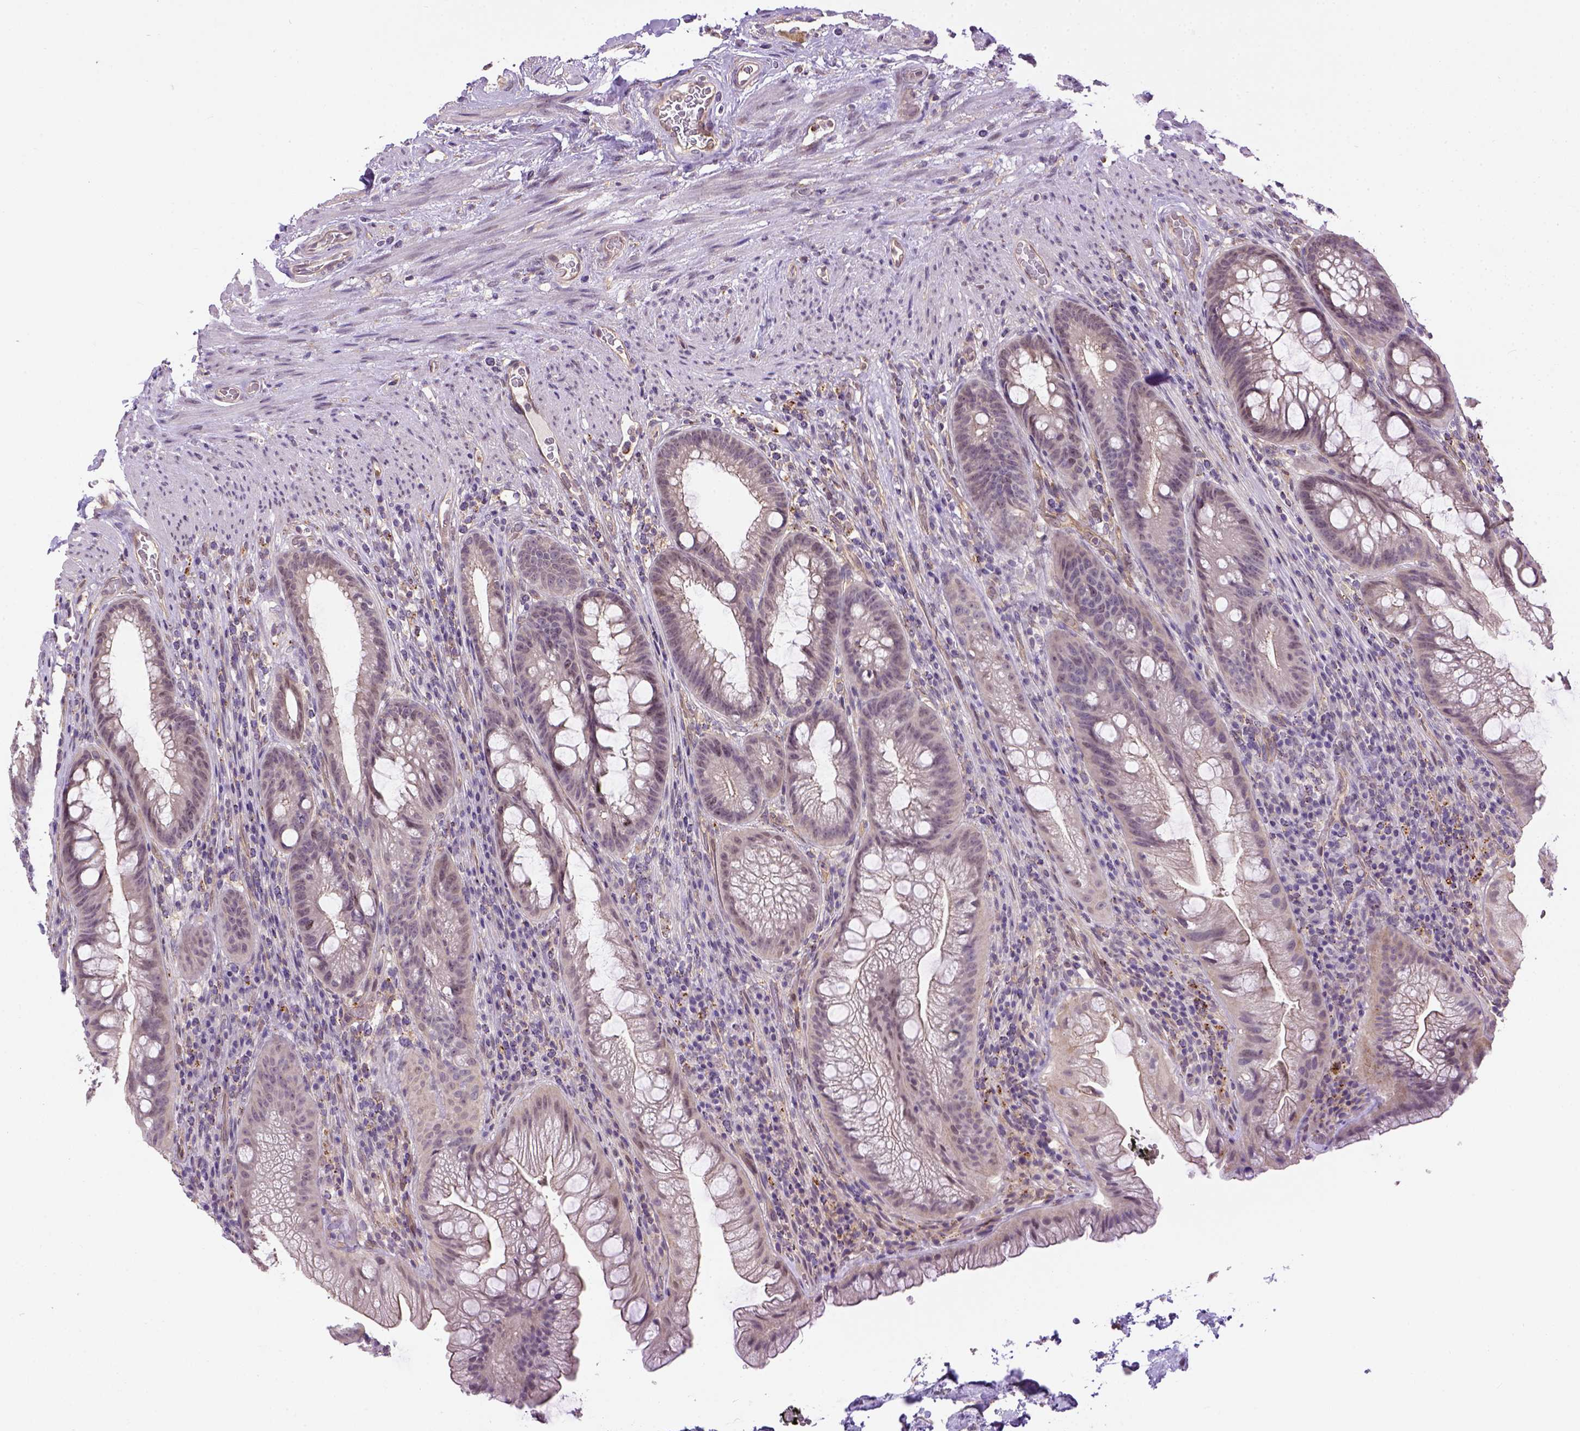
{"staining": {"intensity": "weak", "quantity": "25%-75%", "location": "cytoplasmic/membranous"}, "tissue": "rectum", "cell_type": "Glandular cells", "image_type": "normal", "snomed": [{"axis": "morphology", "description": "Normal tissue, NOS"}, {"axis": "topography", "description": "Smooth muscle"}, {"axis": "topography", "description": "Rectum"}], "caption": "An image showing weak cytoplasmic/membranous staining in about 25%-75% of glandular cells in normal rectum, as visualized by brown immunohistochemical staining.", "gene": "KAZN", "patient": {"sex": "male", "age": 53}}